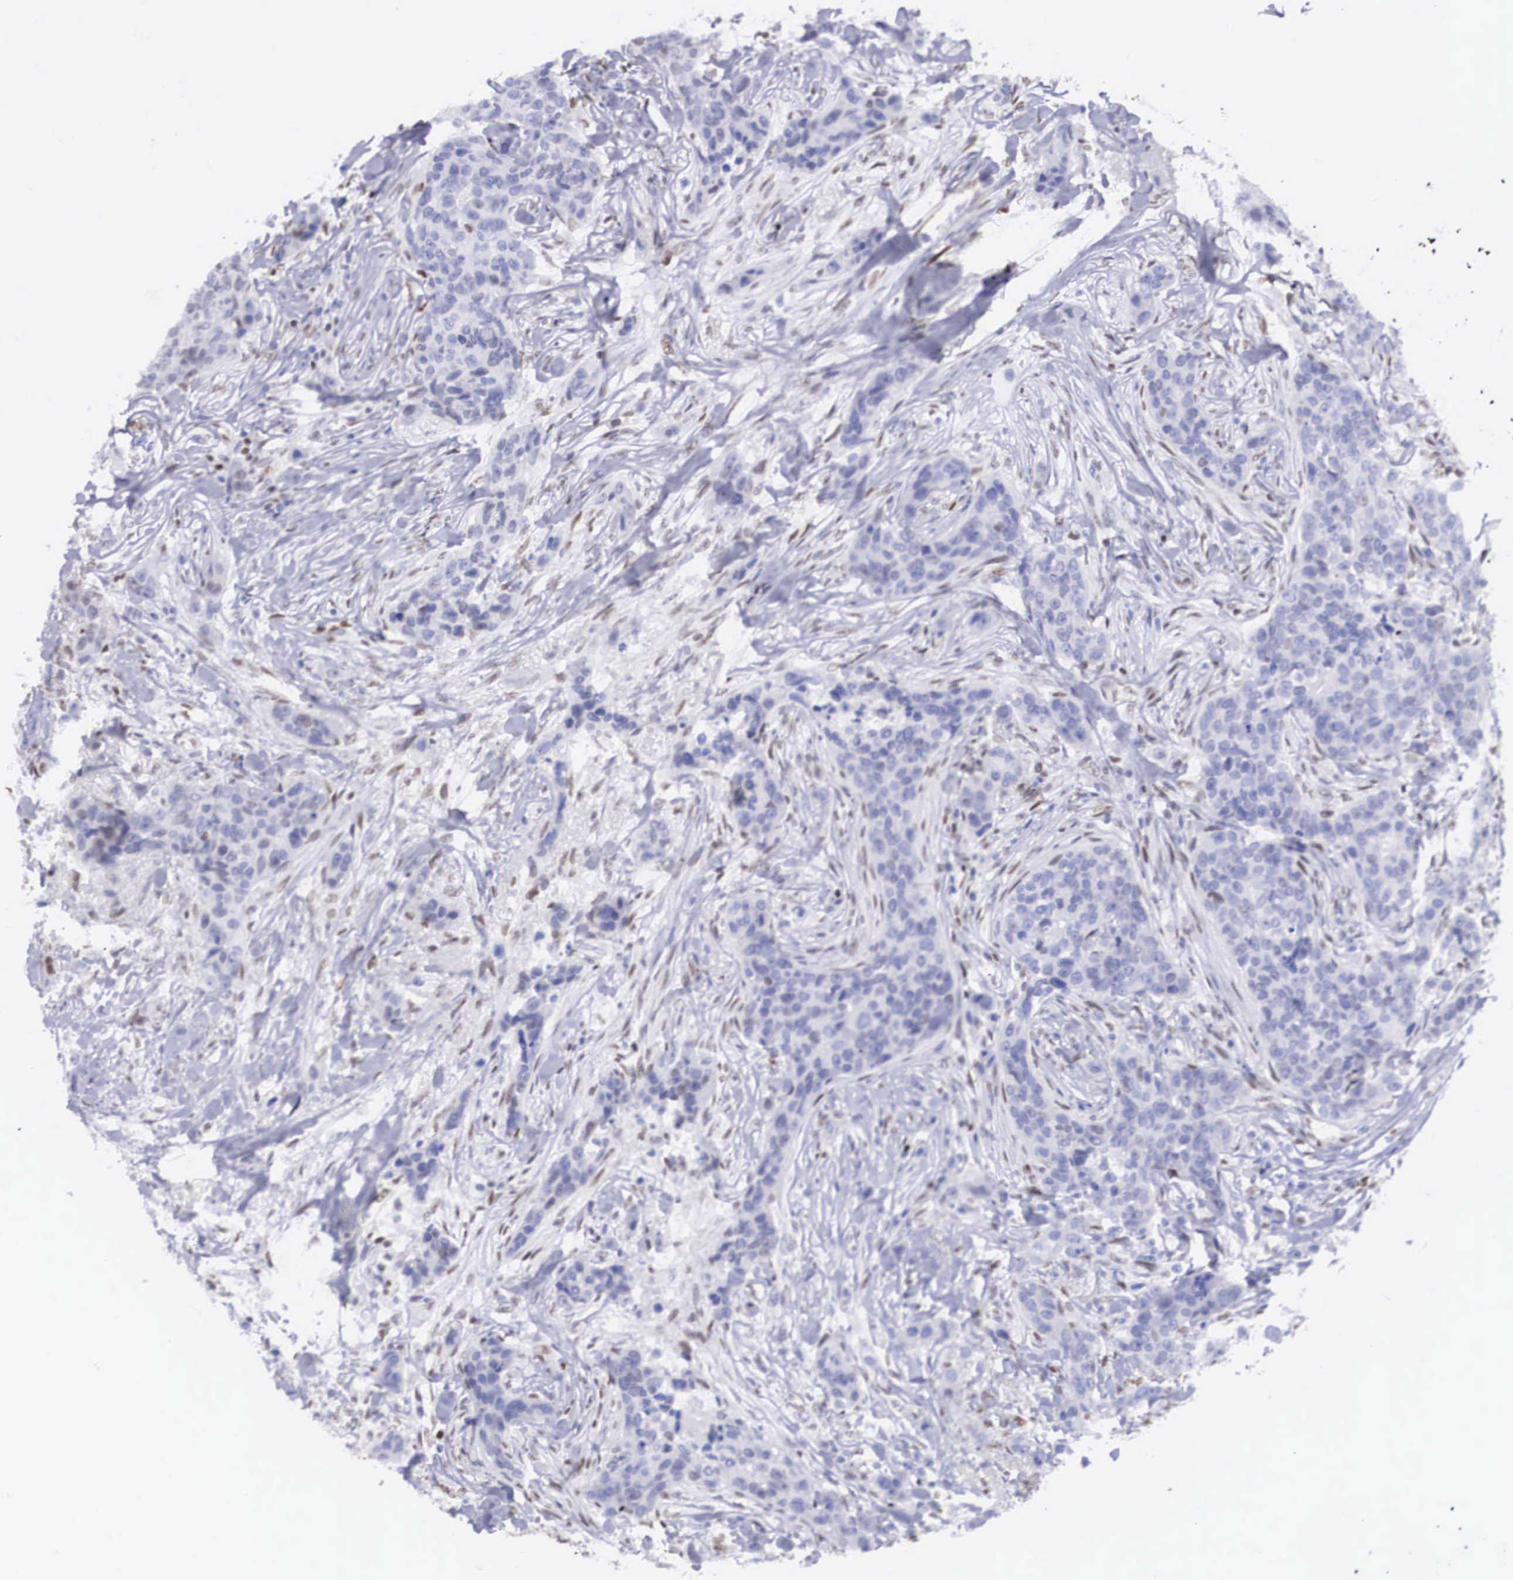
{"staining": {"intensity": "weak", "quantity": "<25%", "location": "nuclear"}, "tissue": "breast cancer", "cell_type": "Tumor cells", "image_type": "cancer", "snomed": [{"axis": "morphology", "description": "Duct carcinoma"}, {"axis": "topography", "description": "Breast"}], "caption": "A photomicrograph of human breast invasive ductal carcinoma is negative for staining in tumor cells.", "gene": "HMGN5", "patient": {"sex": "female", "age": 91}}